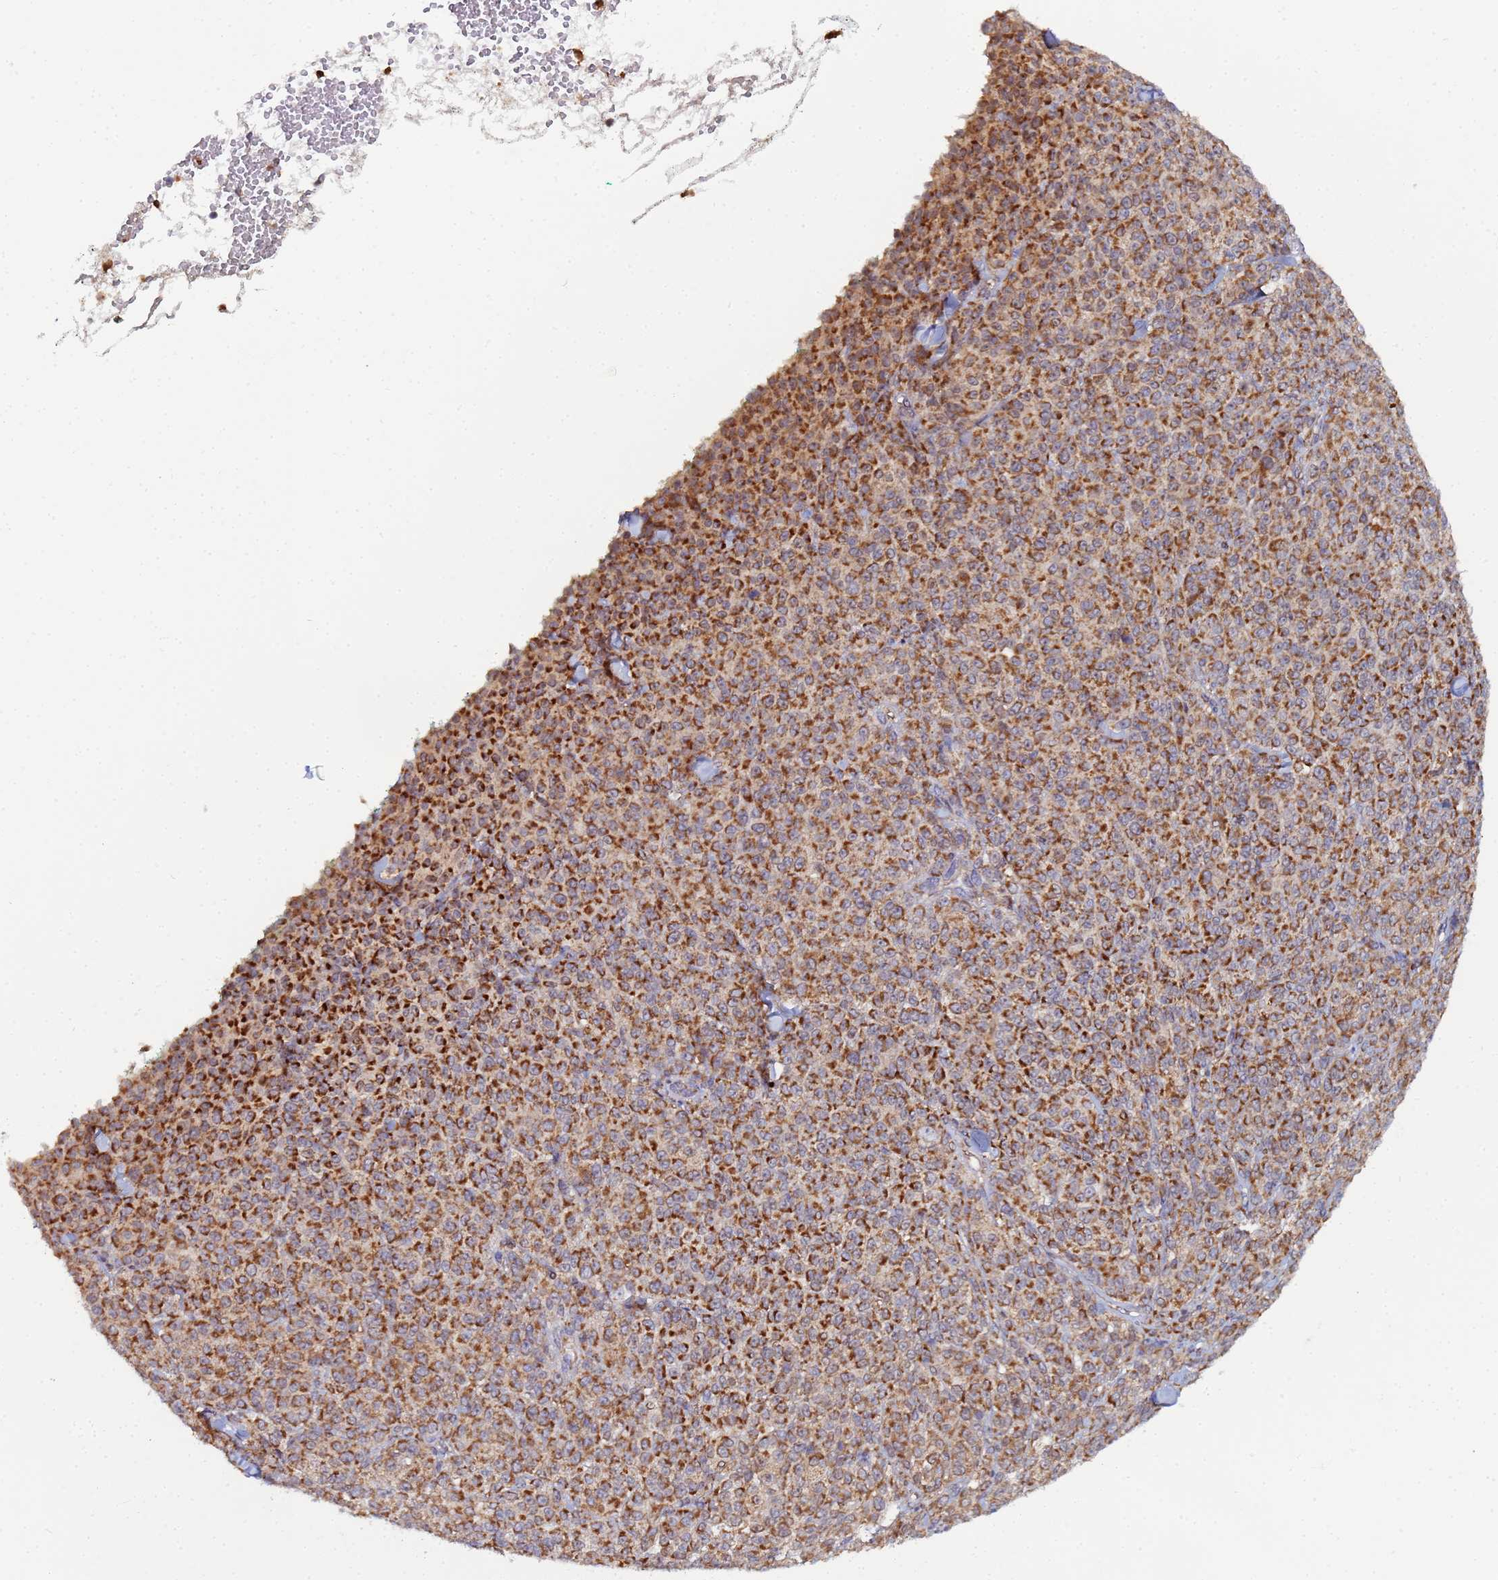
{"staining": {"intensity": "strong", "quantity": ">75%", "location": "cytoplasmic/membranous"}, "tissue": "melanoma", "cell_type": "Tumor cells", "image_type": "cancer", "snomed": [{"axis": "morphology", "description": "Normal tissue, NOS"}, {"axis": "morphology", "description": "Malignant melanoma, NOS"}, {"axis": "topography", "description": "Skin"}], "caption": "Protein expression analysis of human melanoma reveals strong cytoplasmic/membranous expression in about >75% of tumor cells.", "gene": "CCDC127", "patient": {"sex": "female", "age": 34}}